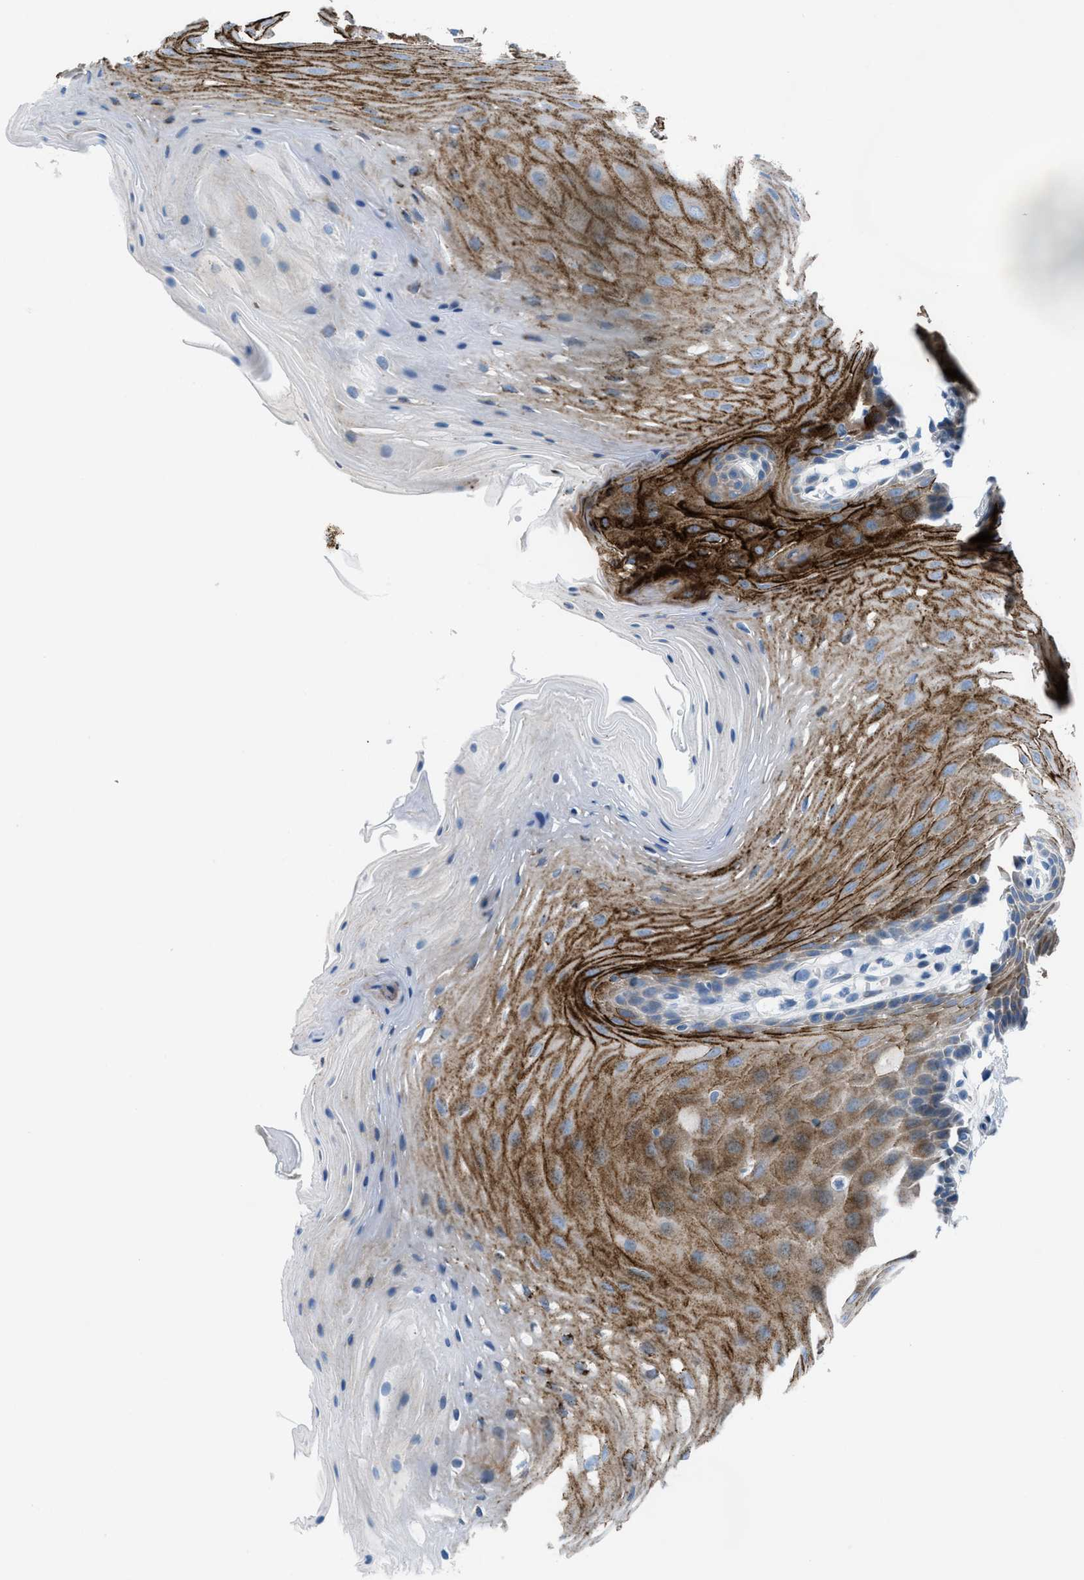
{"staining": {"intensity": "strong", "quantity": "25%-75%", "location": "cytoplasmic/membranous"}, "tissue": "oral mucosa", "cell_type": "Squamous epithelial cells", "image_type": "normal", "snomed": [{"axis": "morphology", "description": "Normal tissue, NOS"}, {"axis": "morphology", "description": "Squamous cell carcinoma, NOS"}, {"axis": "topography", "description": "Oral tissue"}, {"axis": "topography", "description": "Head-Neck"}], "caption": "Squamous epithelial cells exhibit strong cytoplasmic/membranous staining in about 25%-75% of cells in normal oral mucosa.", "gene": "MFSD13A", "patient": {"sex": "male", "age": 71}}